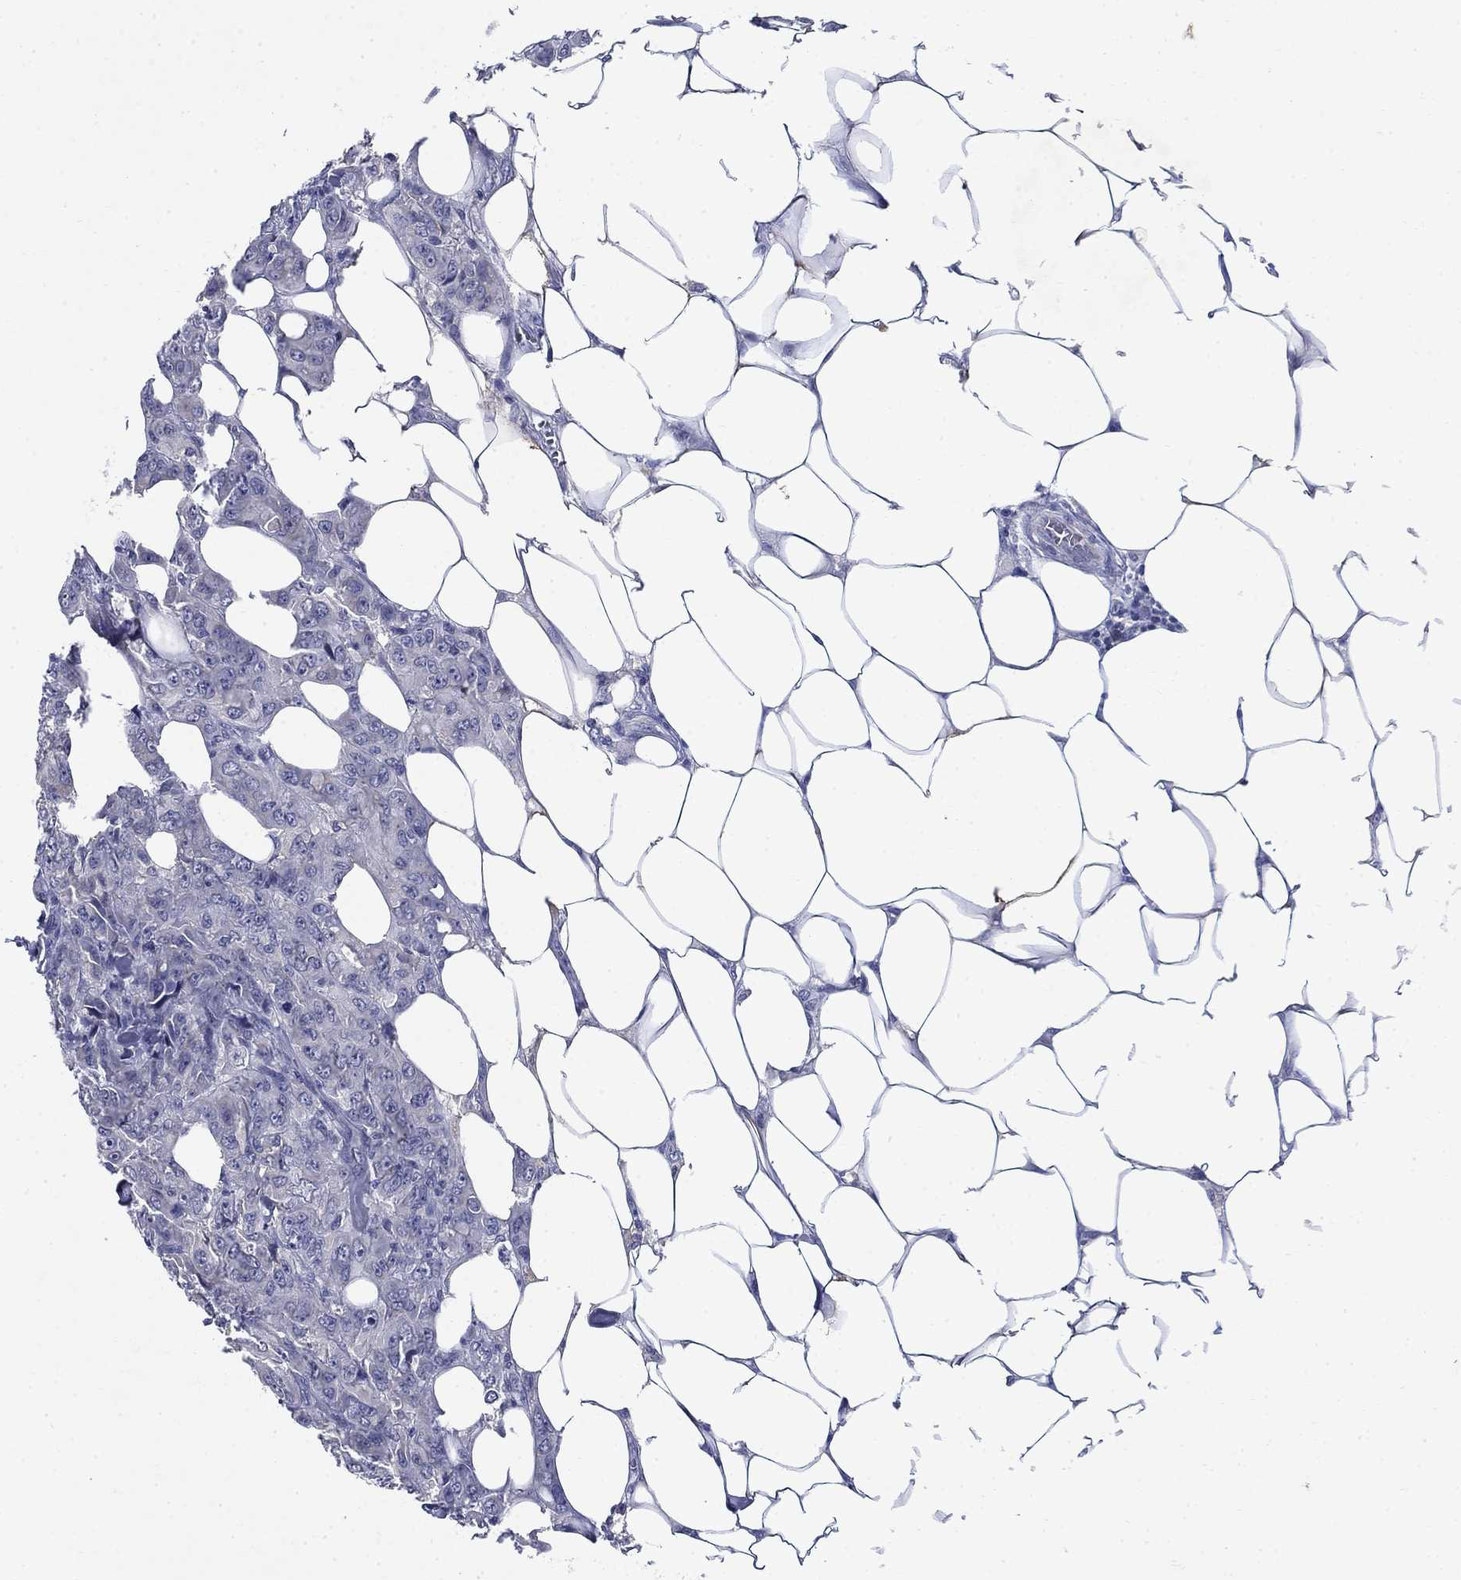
{"staining": {"intensity": "negative", "quantity": "none", "location": "none"}, "tissue": "breast cancer", "cell_type": "Tumor cells", "image_type": "cancer", "snomed": [{"axis": "morphology", "description": "Duct carcinoma"}, {"axis": "topography", "description": "Breast"}], "caption": "The photomicrograph shows no significant positivity in tumor cells of invasive ductal carcinoma (breast).", "gene": "STAB2", "patient": {"sex": "female", "age": 43}}